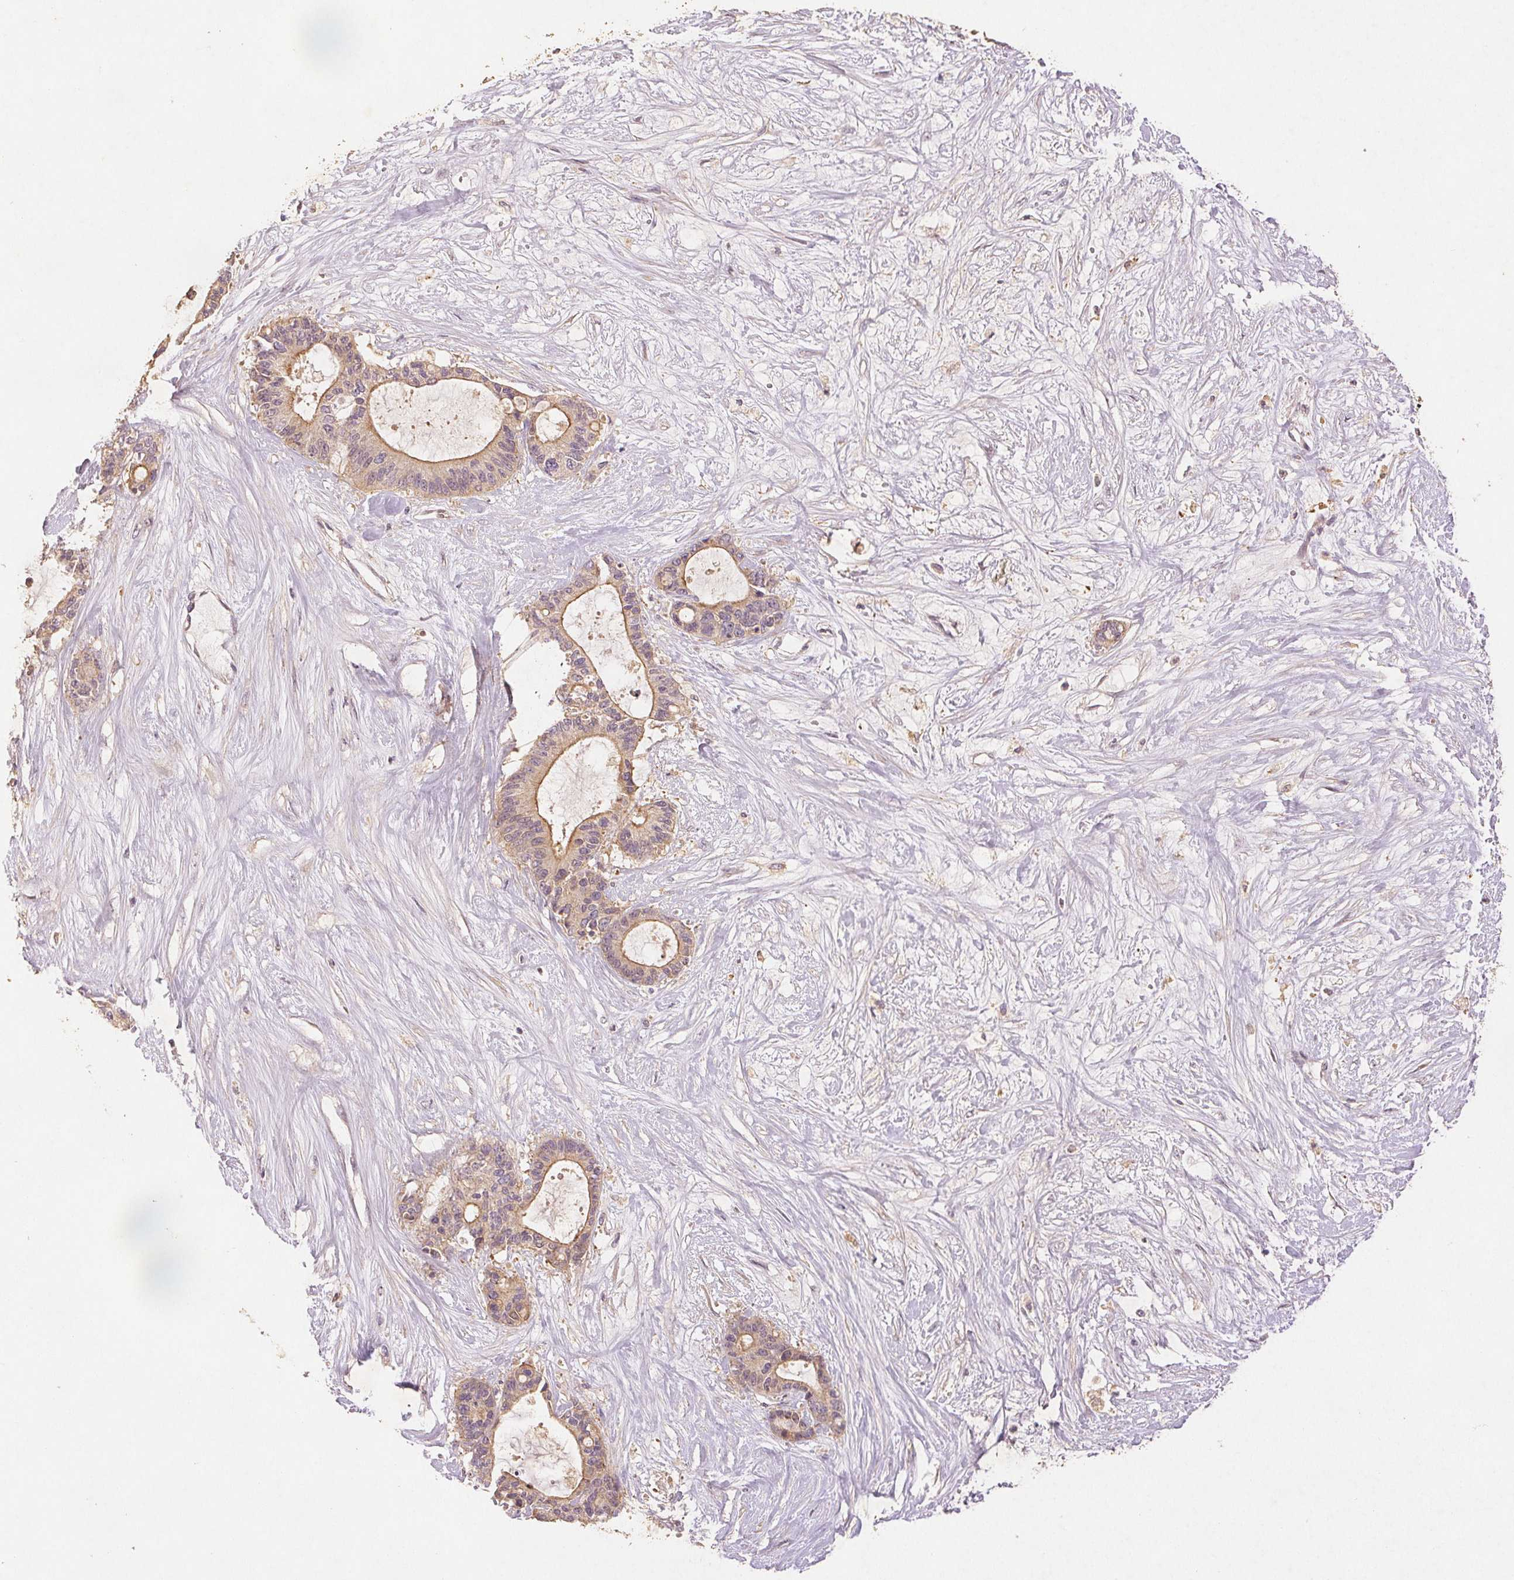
{"staining": {"intensity": "weak", "quantity": "25%-75%", "location": "cytoplasmic/membranous"}, "tissue": "liver cancer", "cell_type": "Tumor cells", "image_type": "cancer", "snomed": [{"axis": "morphology", "description": "Normal tissue, NOS"}, {"axis": "morphology", "description": "Cholangiocarcinoma"}, {"axis": "topography", "description": "Liver"}, {"axis": "topography", "description": "Peripheral nerve tissue"}], "caption": "Tumor cells display weak cytoplasmic/membranous staining in about 25%-75% of cells in liver cancer. (DAB IHC, brown staining for protein, blue staining for nuclei).", "gene": "YIF1B", "patient": {"sex": "female", "age": 73}}